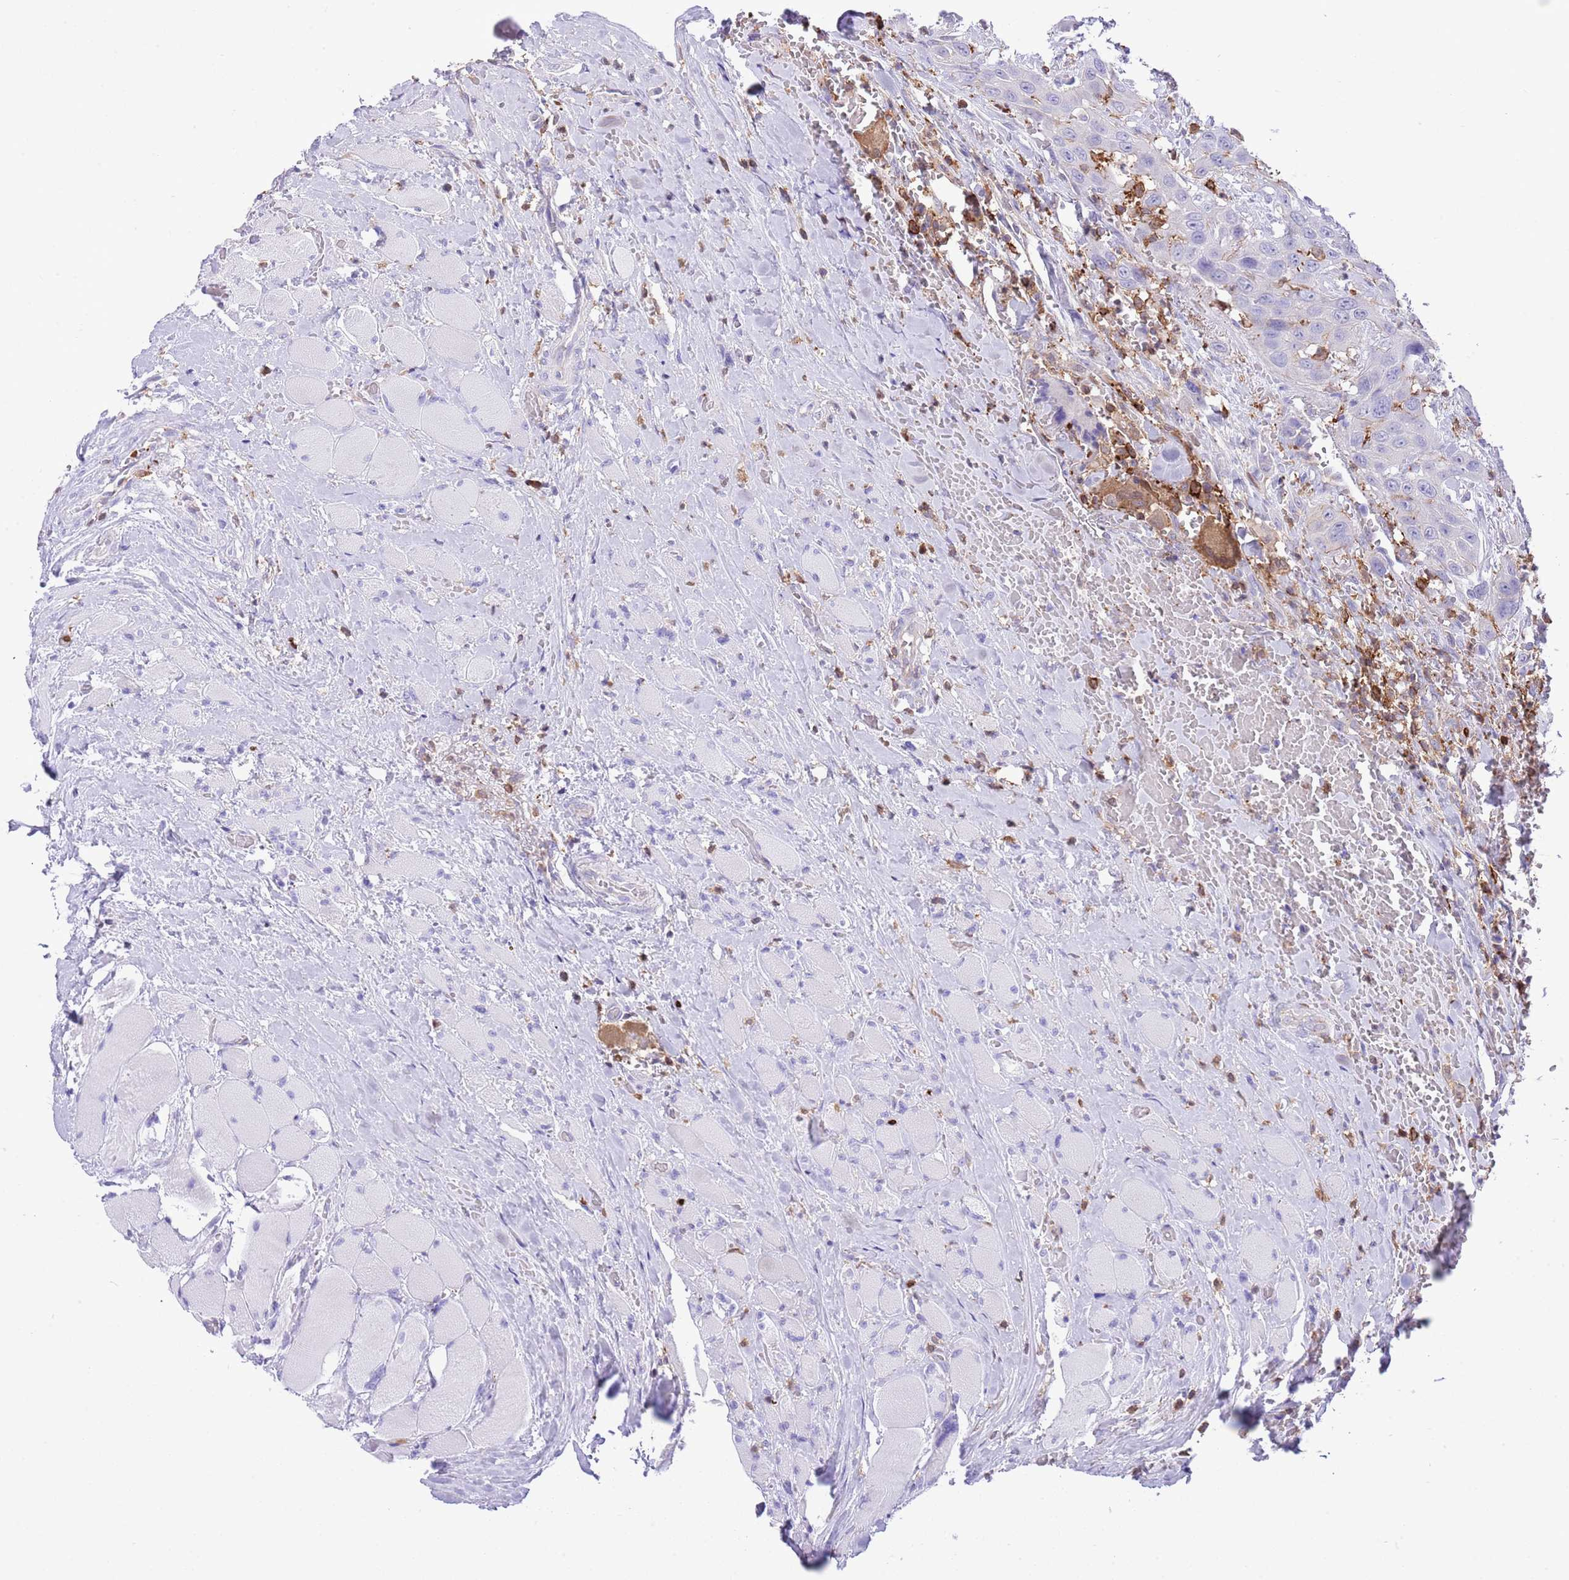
{"staining": {"intensity": "negative", "quantity": "none", "location": "none"}, "tissue": "head and neck cancer", "cell_type": "Tumor cells", "image_type": "cancer", "snomed": [{"axis": "morphology", "description": "Squamous cell carcinoma, NOS"}, {"axis": "topography", "description": "Head-Neck"}], "caption": "This is an immunohistochemistry histopathology image of head and neck cancer. There is no positivity in tumor cells.", "gene": "EFHD2", "patient": {"sex": "male", "age": 81}}